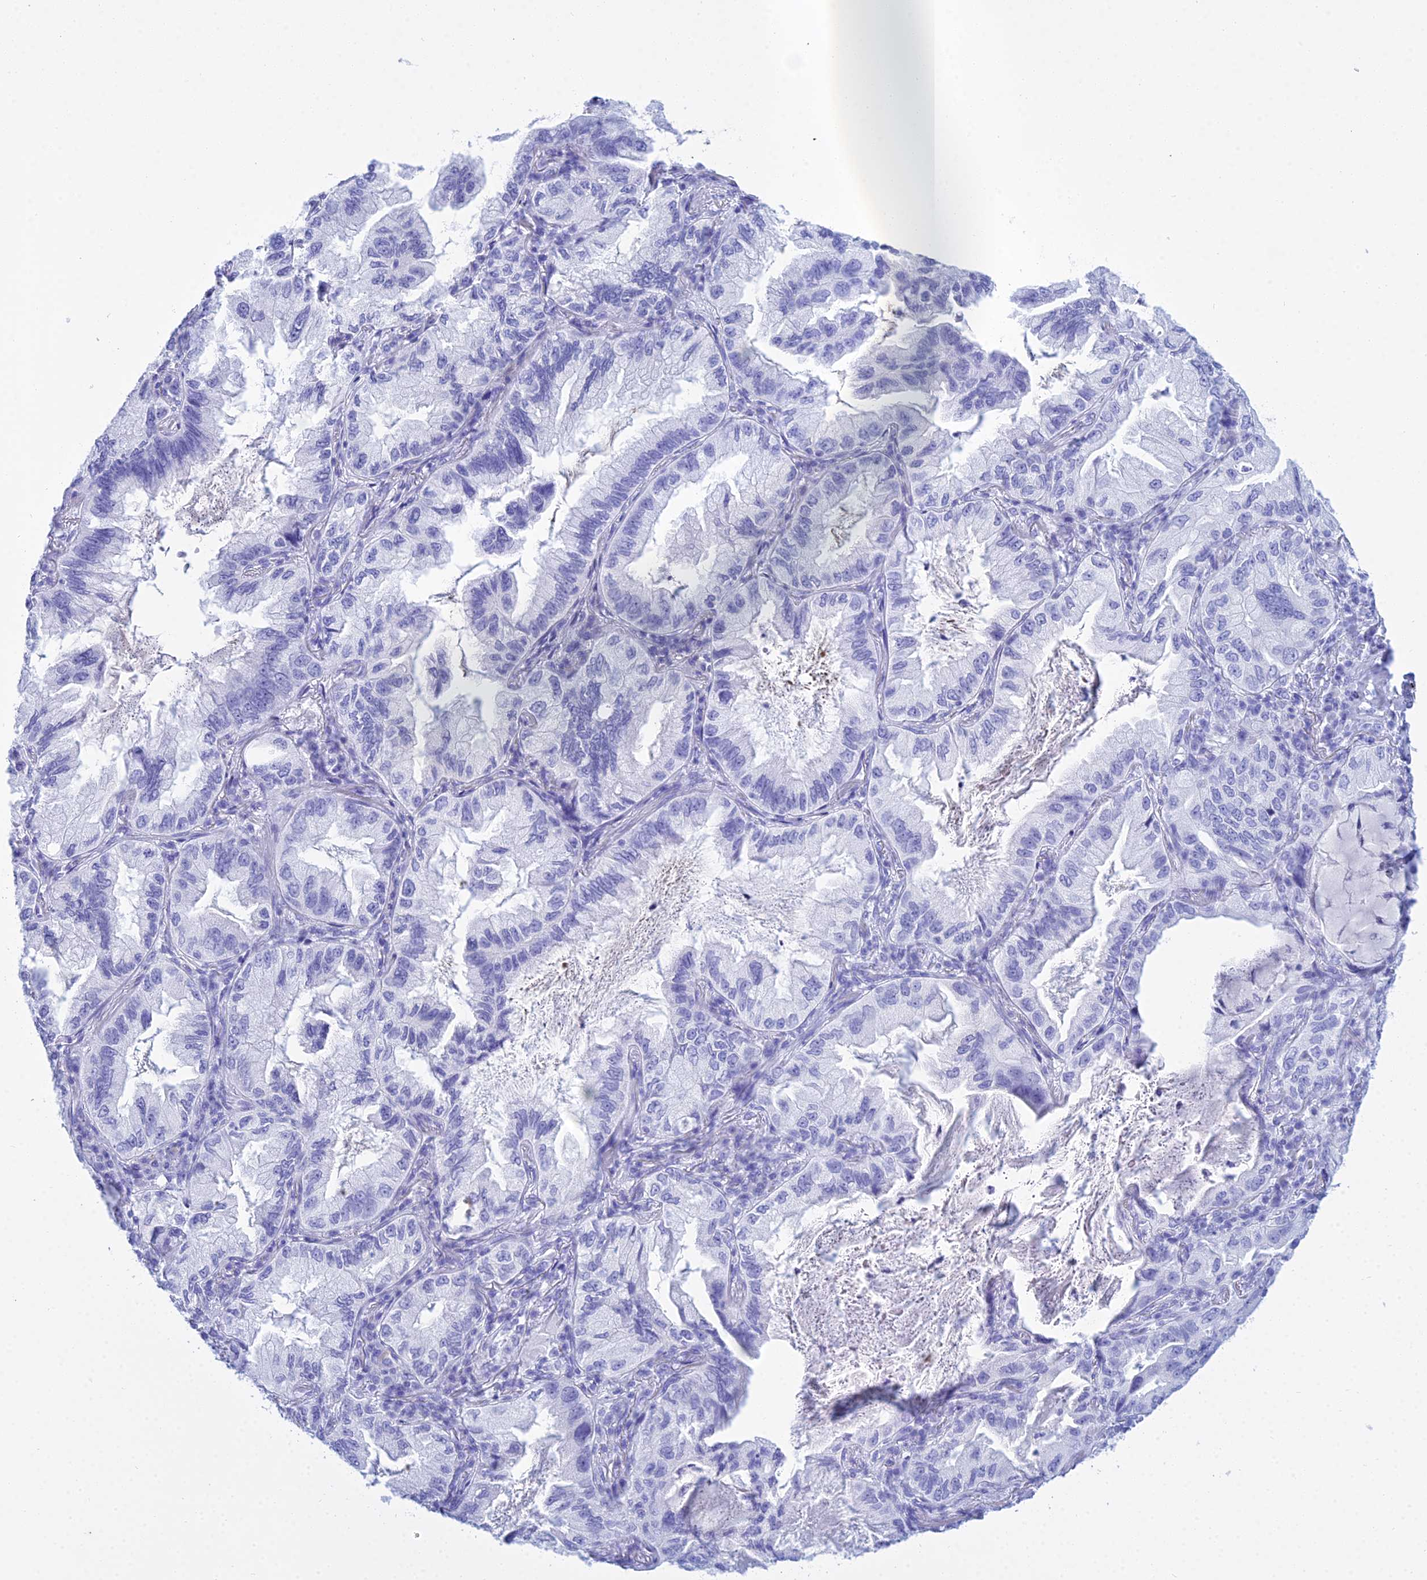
{"staining": {"intensity": "negative", "quantity": "none", "location": "none"}, "tissue": "lung cancer", "cell_type": "Tumor cells", "image_type": "cancer", "snomed": [{"axis": "morphology", "description": "Adenocarcinoma, NOS"}, {"axis": "topography", "description": "Lung"}], "caption": "Tumor cells show no significant expression in adenocarcinoma (lung).", "gene": "PATE4", "patient": {"sex": "female", "age": 69}}